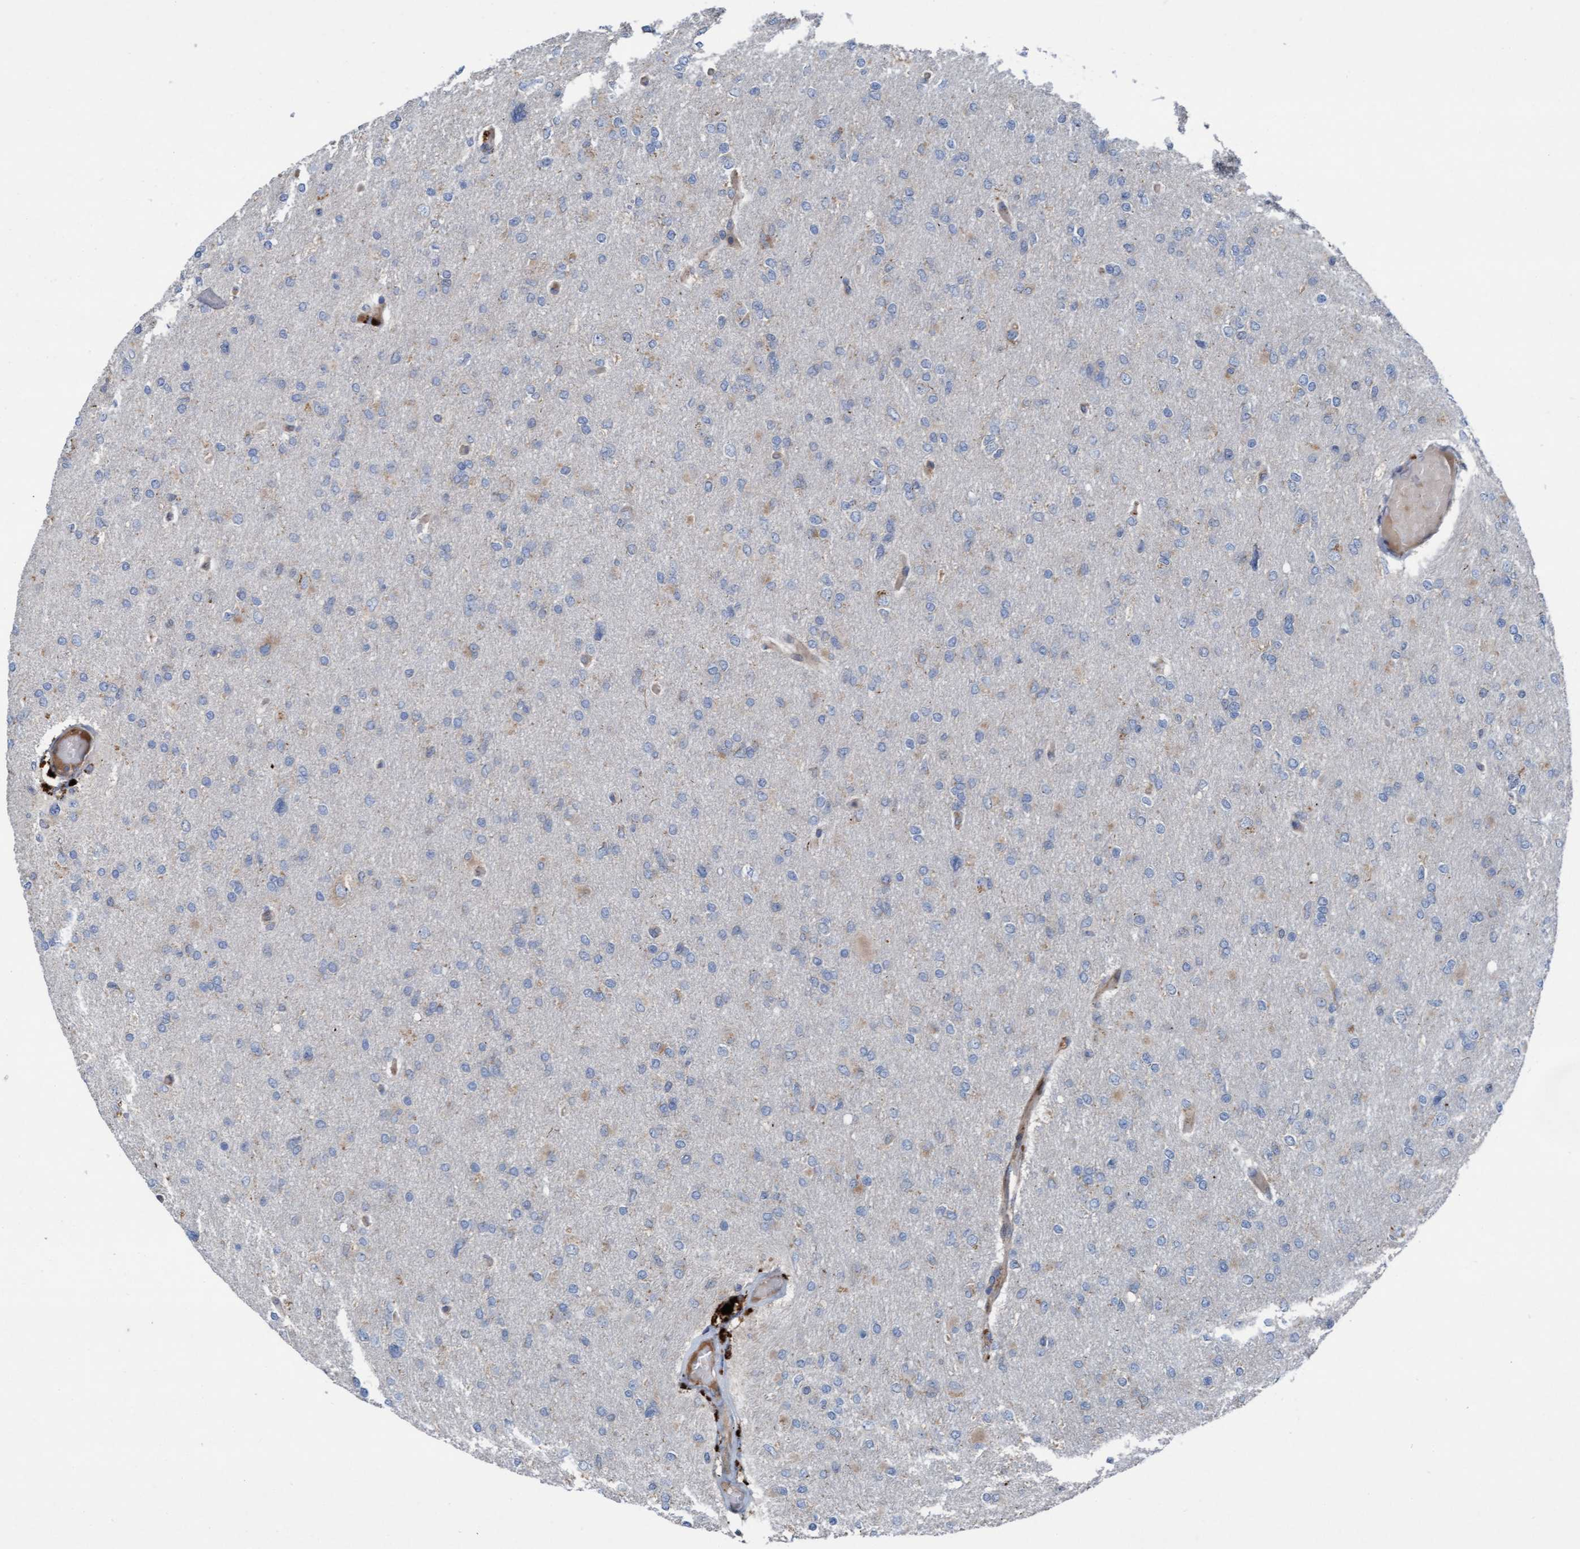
{"staining": {"intensity": "weak", "quantity": "<25%", "location": "cytoplasmic/membranous"}, "tissue": "glioma", "cell_type": "Tumor cells", "image_type": "cancer", "snomed": [{"axis": "morphology", "description": "Glioma, malignant, High grade"}, {"axis": "topography", "description": "Cerebral cortex"}], "caption": "This is an IHC photomicrograph of human glioma. There is no staining in tumor cells.", "gene": "KLHL26", "patient": {"sex": "female", "age": 36}}